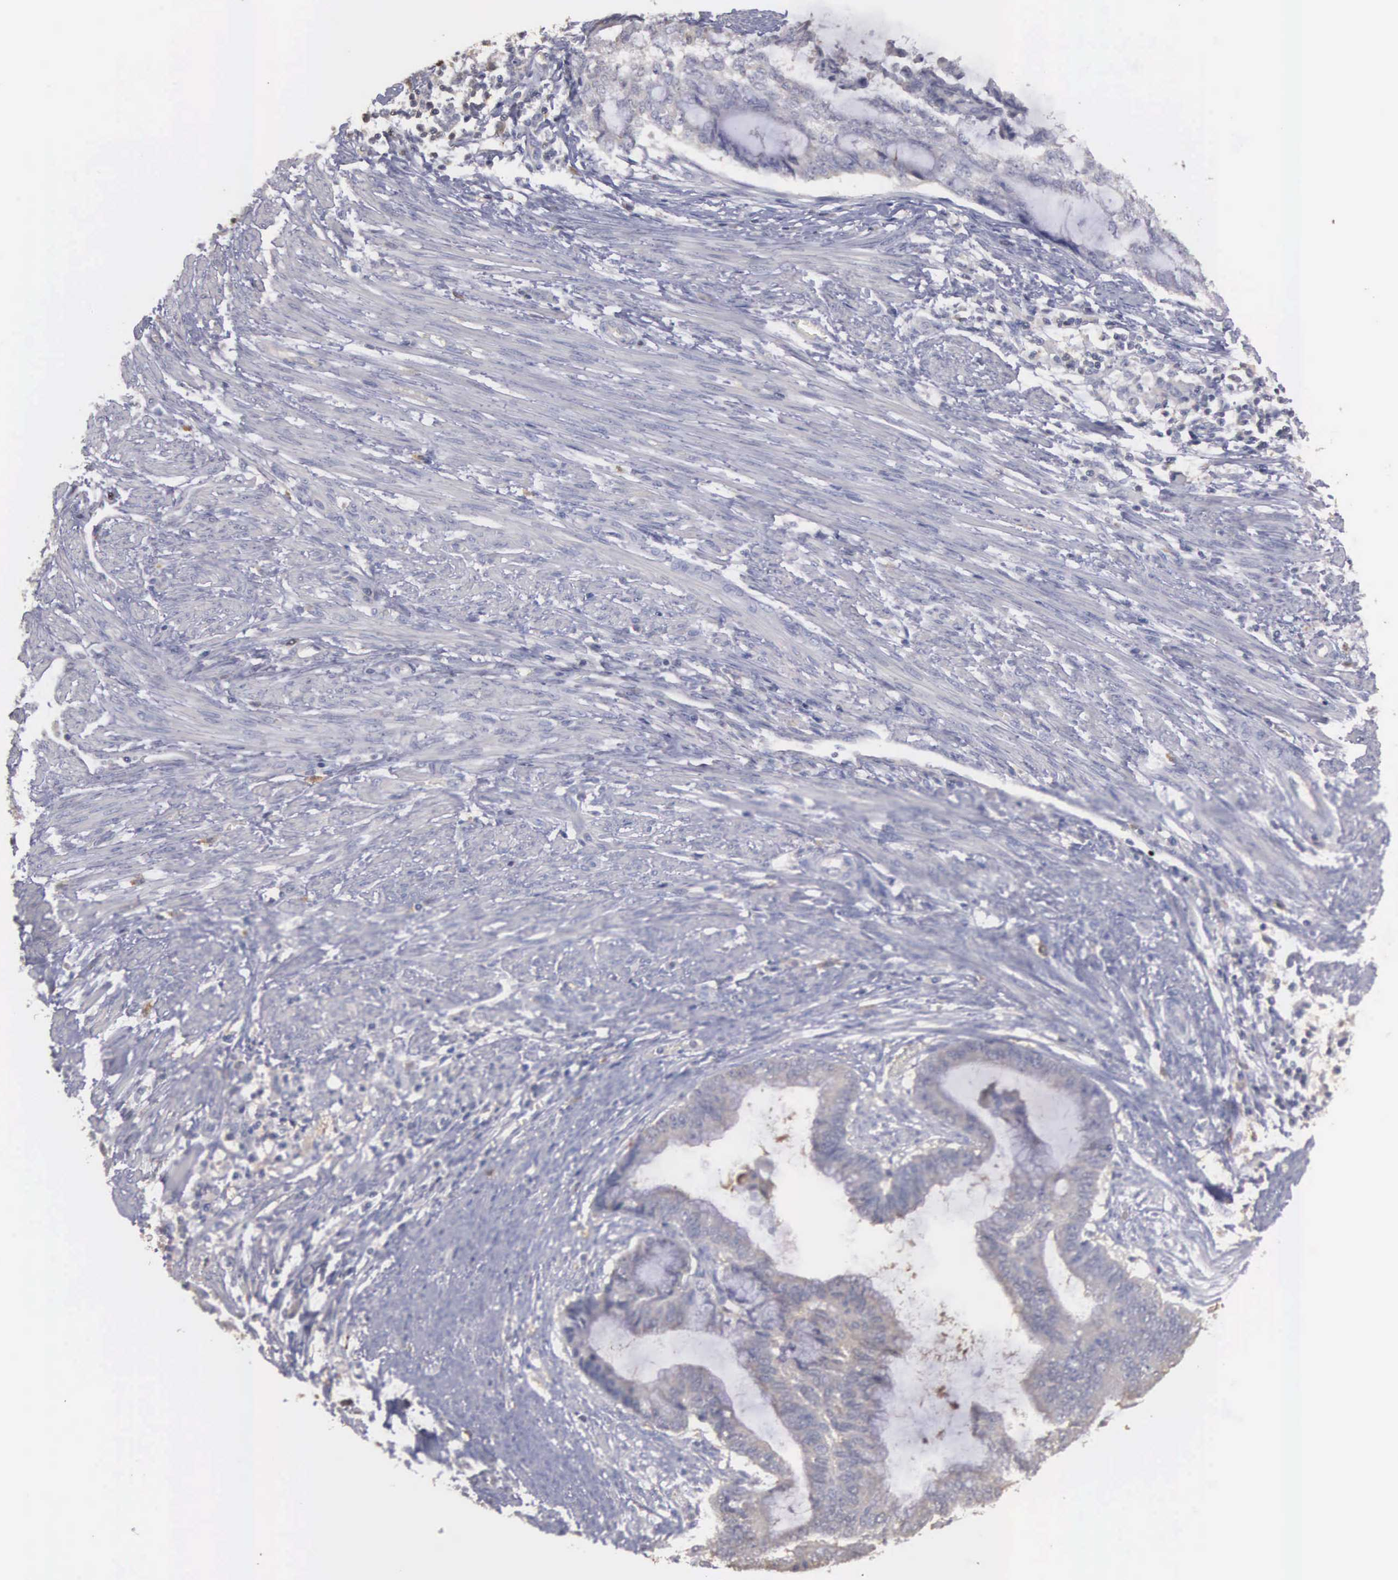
{"staining": {"intensity": "weak", "quantity": "25%-75%", "location": "cytoplasmic/membranous"}, "tissue": "endometrial cancer", "cell_type": "Tumor cells", "image_type": "cancer", "snomed": [{"axis": "morphology", "description": "Adenocarcinoma, NOS"}, {"axis": "topography", "description": "Endometrium"}], "caption": "Endometrial adenocarcinoma was stained to show a protein in brown. There is low levels of weak cytoplasmic/membranous positivity in about 25%-75% of tumor cells.", "gene": "ENO3", "patient": {"sex": "female", "age": 63}}